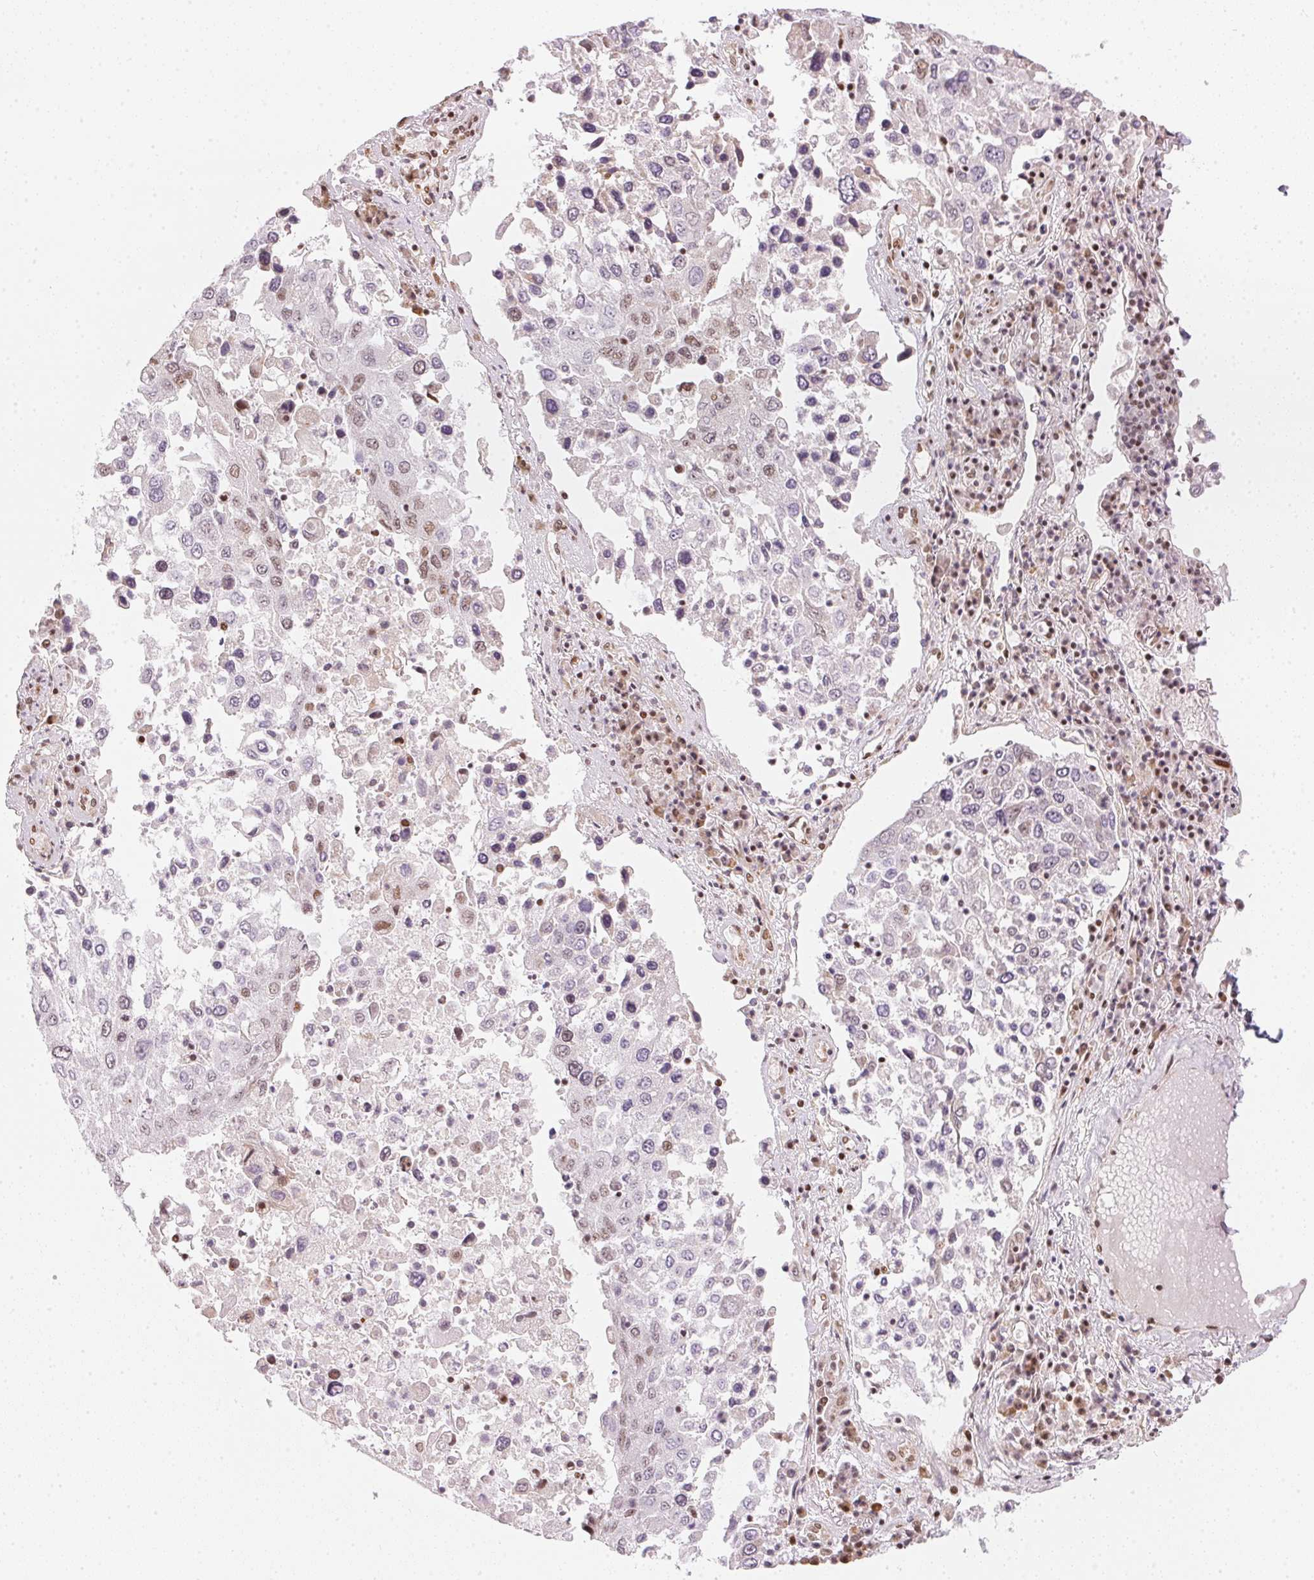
{"staining": {"intensity": "negative", "quantity": "none", "location": "none"}, "tissue": "lung cancer", "cell_type": "Tumor cells", "image_type": "cancer", "snomed": [{"axis": "morphology", "description": "Squamous cell carcinoma, NOS"}, {"axis": "topography", "description": "Lung"}], "caption": "Immunohistochemistry of human lung squamous cell carcinoma shows no positivity in tumor cells. (DAB (3,3'-diaminobenzidine) IHC with hematoxylin counter stain).", "gene": "KAT6A", "patient": {"sex": "male", "age": 65}}